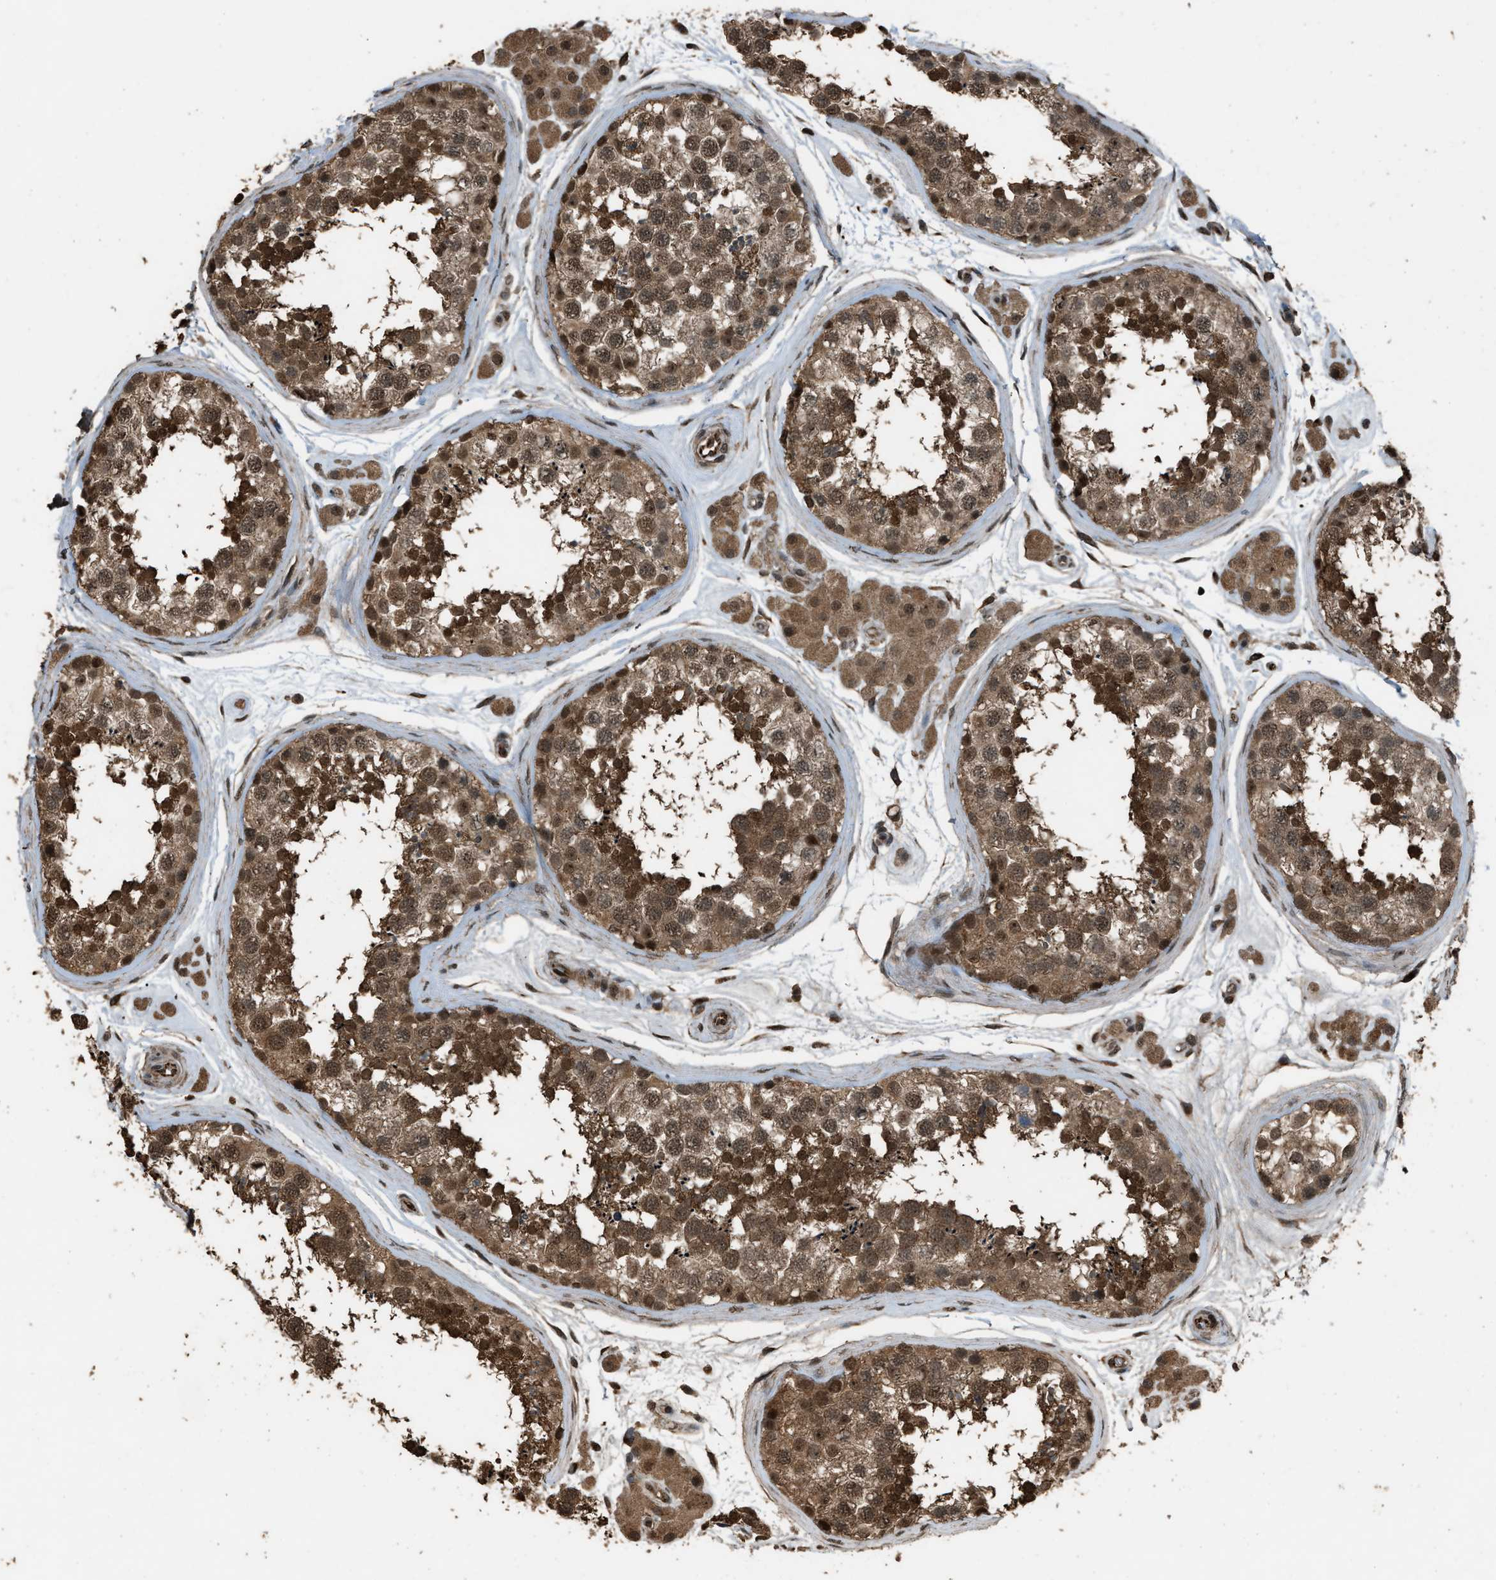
{"staining": {"intensity": "moderate", "quantity": ">75%", "location": "cytoplasmic/membranous,nuclear"}, "tissue": "testis", "cell_type": "Cells in seminiferous ducts", "image_type": "normal", "snomed": [{"axis": "morphology", "description": "Normal tissue, NOS"}, {"axis": "topography", "description": "Testis"}], "caption": "This photomicrograph reveals benign testis stained with immunohistochemistry (IHC) to label a protein in brown. The cytoplasmic/membranous,nuclear of cells in seminiferous ducts show moderate positivity for the protein. Nuclei are counter-stained blue.", "gene": "SERTAD2", "patient": {"sex": "male", "age": 56}}